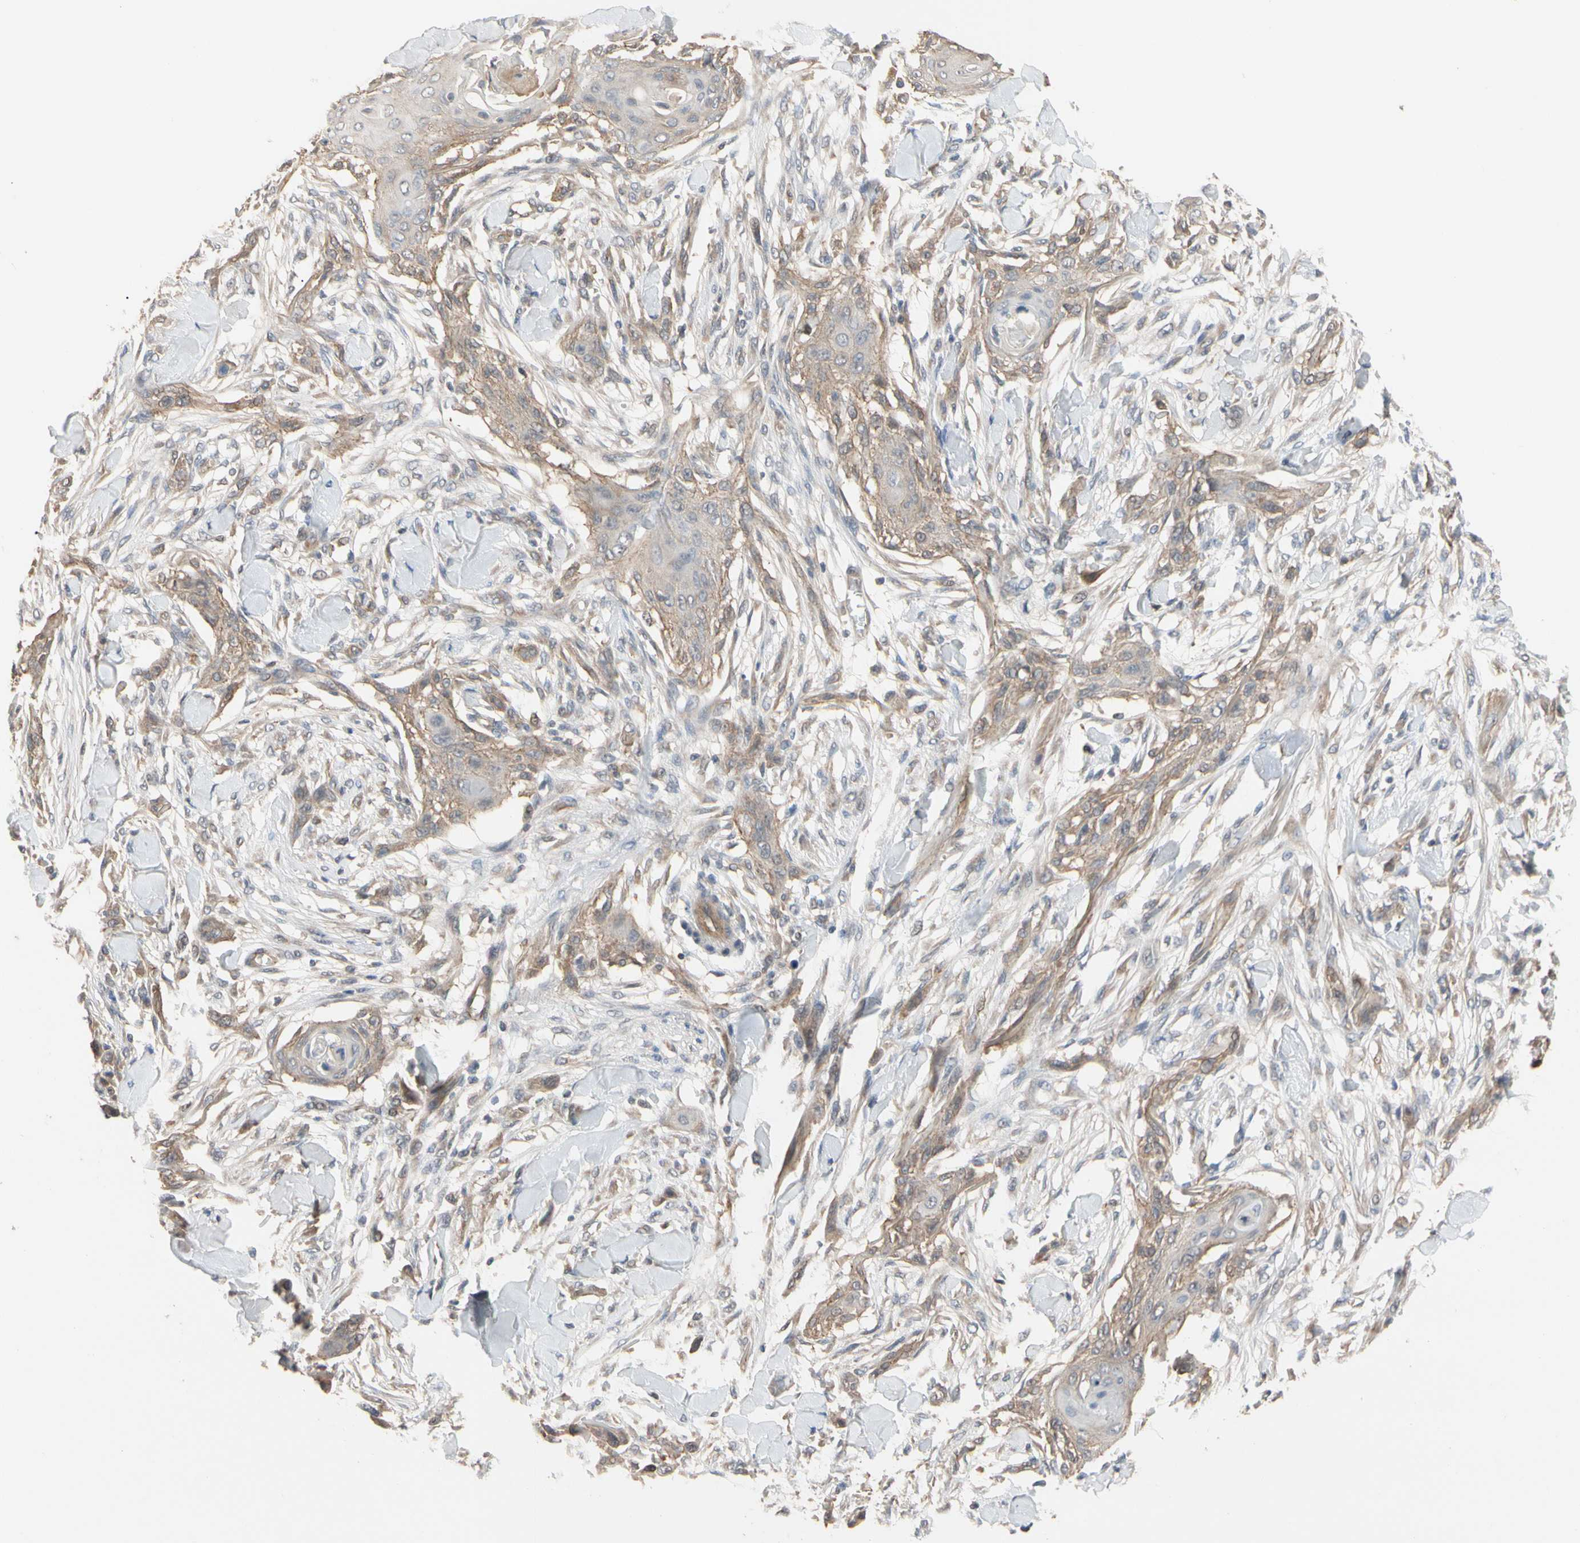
{"staining": {"intensity": "moderate", "quantity": ">75%", "location": "cytoplasmic/membranous"}, "tissue": "skin cancer", "cell_type": "Tumor cells", "image_type": "cancer", "snomed": [{"axis": "morphology", "description": "Squamous cell carcinoma, NOS"}, {"axis": "topography", "description": "Skin"}], "caption": "Squamous cell carcinoma (skin) was stained to show a protein in brown. There is medium levels of moderate cytoplasmic/membranous positivity in approximately >75% of tumor cells.", "gene": "DPP8", "patient": {"sex": "female", "age": 59}}